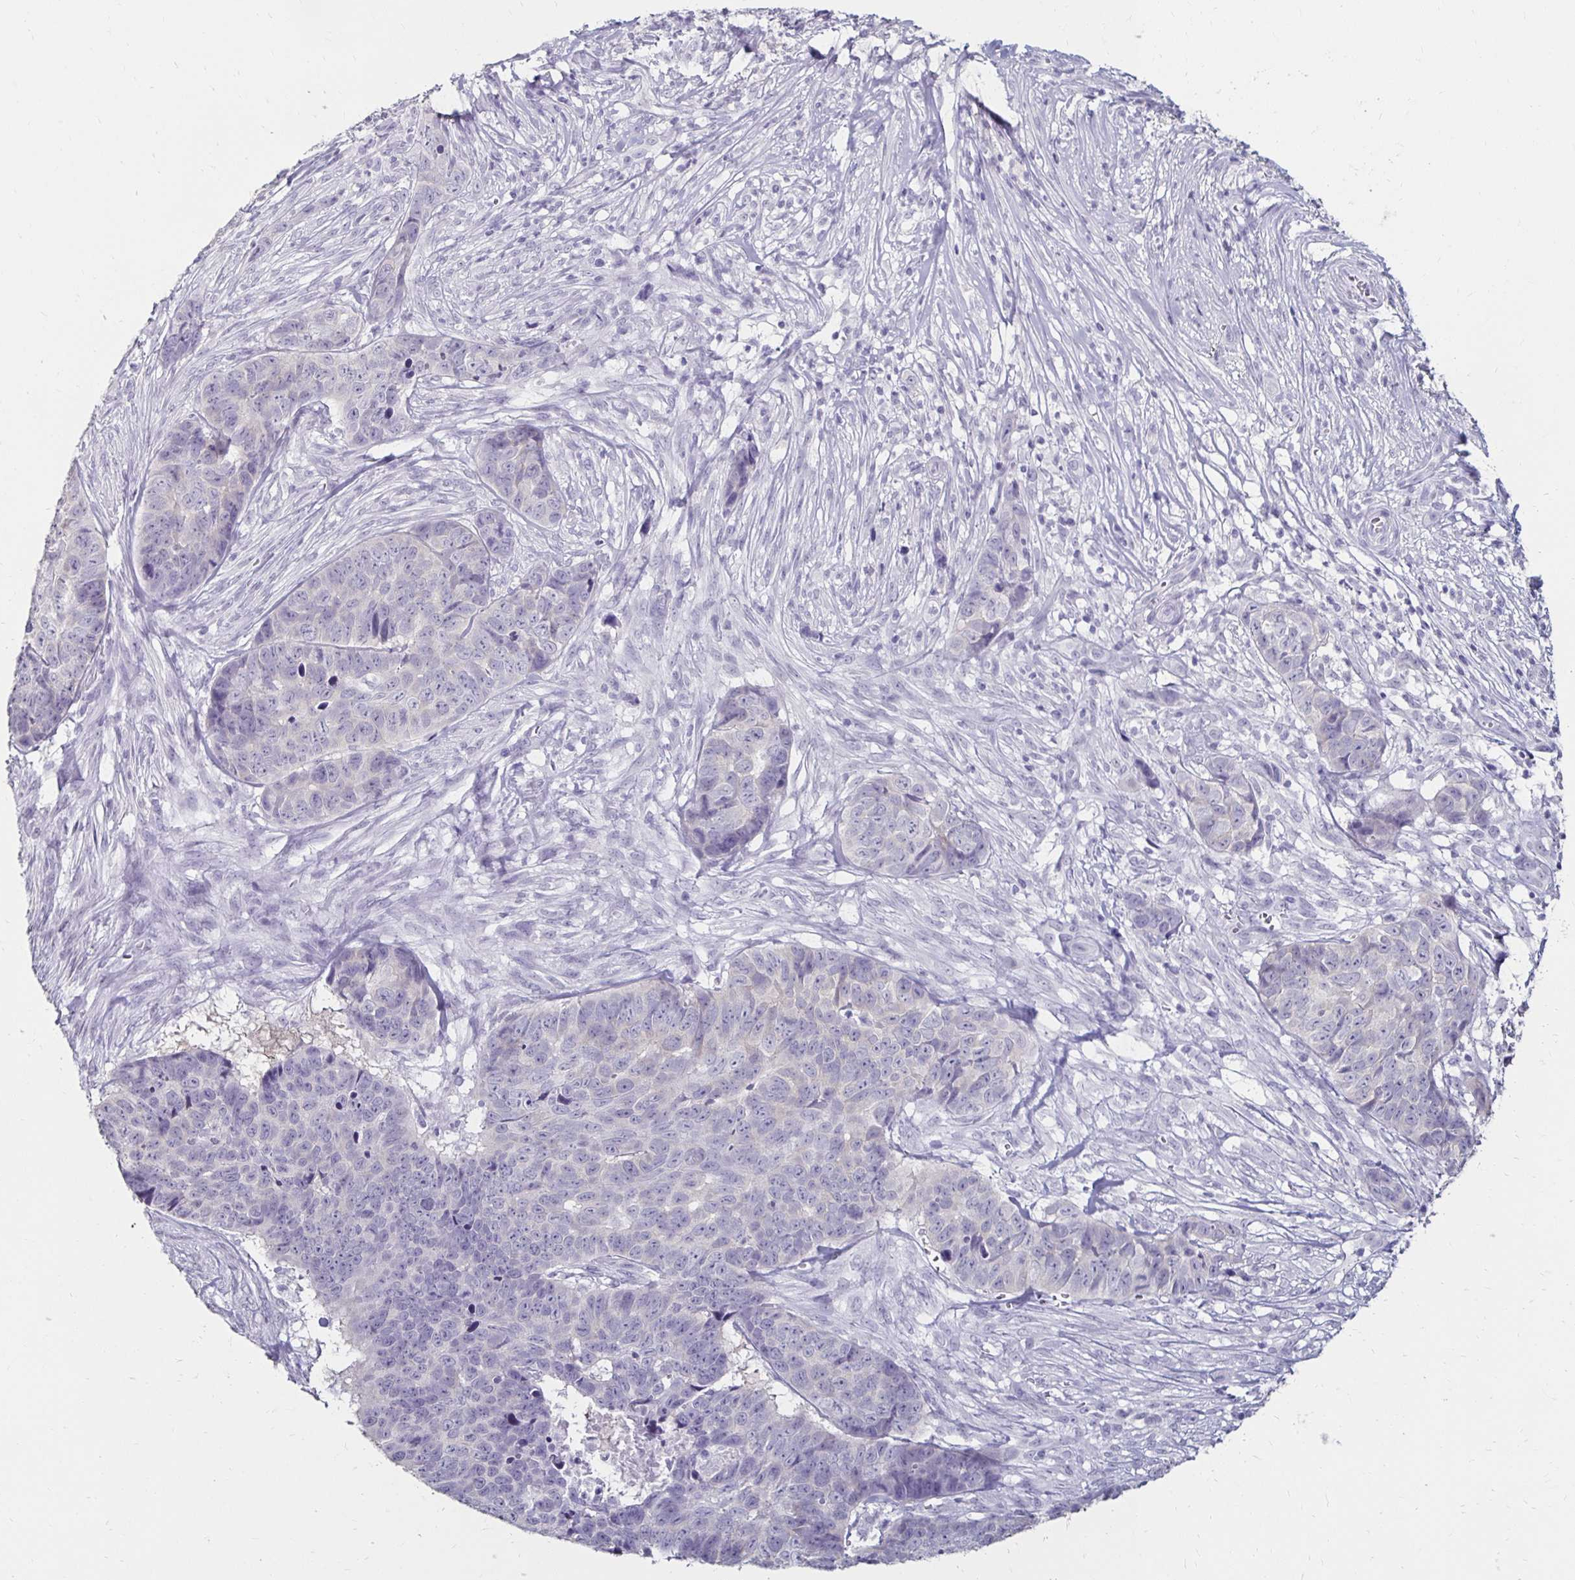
{"staining": {"intensity": "negative", "quantity": "none", "location": "none"}, "tissue": "skin cancer", "cell_type": "Tumor cells", "image_type": "cancer", "snomed": [{"axis": "morphology", "description": "Basal cell carcinoma"}, {"axis": "topography", "description": "Skin"}], "caption": "Immunohistochemistry image of neoplastic tissue: human skin basal cell carcinoma stained with DAB displays no significant protein positivity in tumor cells. (Stains: DAB immunohistochemistry with hematoxylin counter stain, Microscopy: brightfield microscopy at high magnification).", "gene": "TOMM34", "patient": {"sex": "female", "age": 82}}